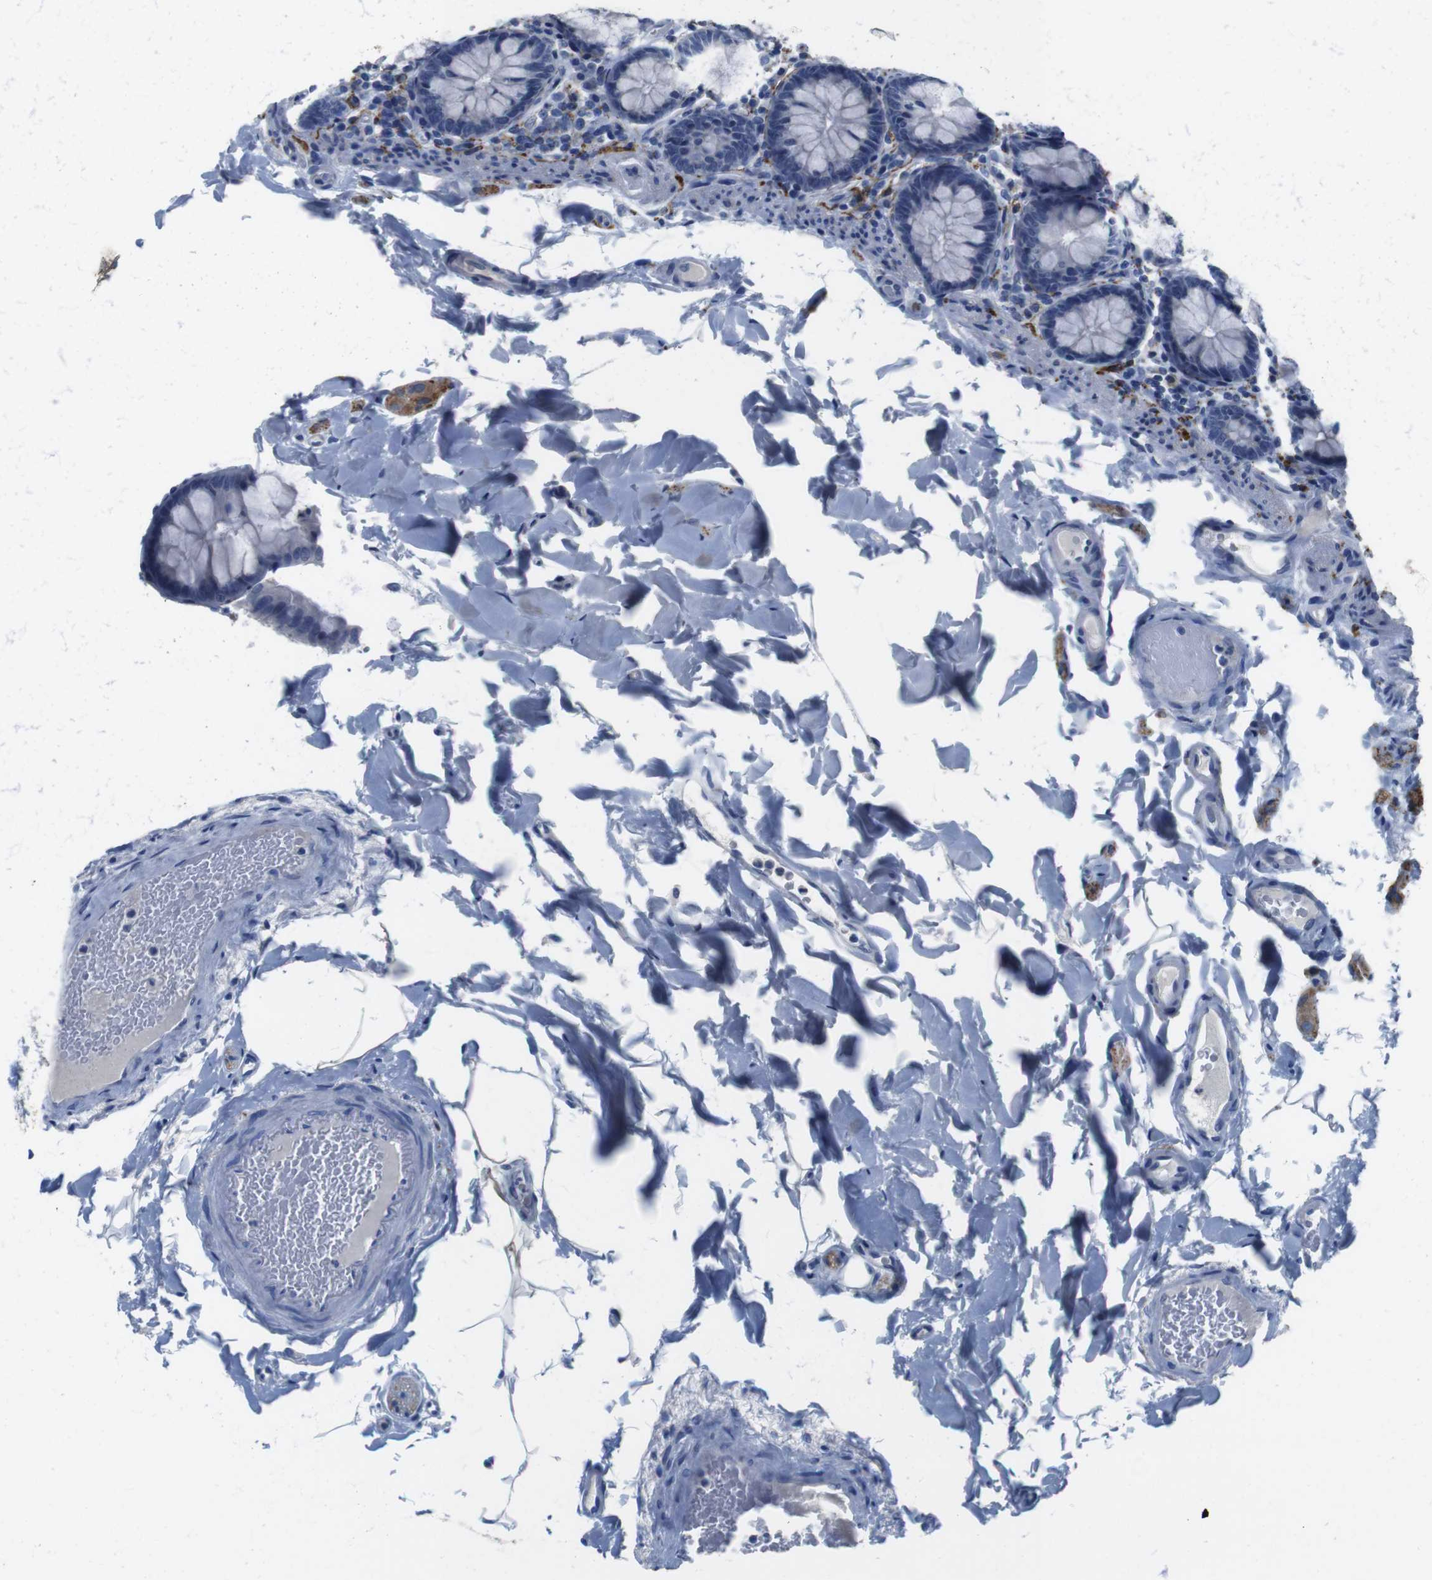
{"staining": {"intensity": "negative", "quantity": "none", "location": "none"}, "tissue": "colon", "cell_type": "Endothelial cells", "image_type": "normal", "snomed": [{"axis": "morphology", "description": "Normal tissue, NOS"}, {"axis": "topography", "description": "Colon"}], "caption": "Endothelial cells show no significant protein expression in unremarkable colon. The staining is performed using DAB (3,3'-diaminobenzidine) brown chromogen with nuclei counter-stained in using hematoxylin.", "gene": "MAP6", "patient": {"sex": "female", "age": 61}}